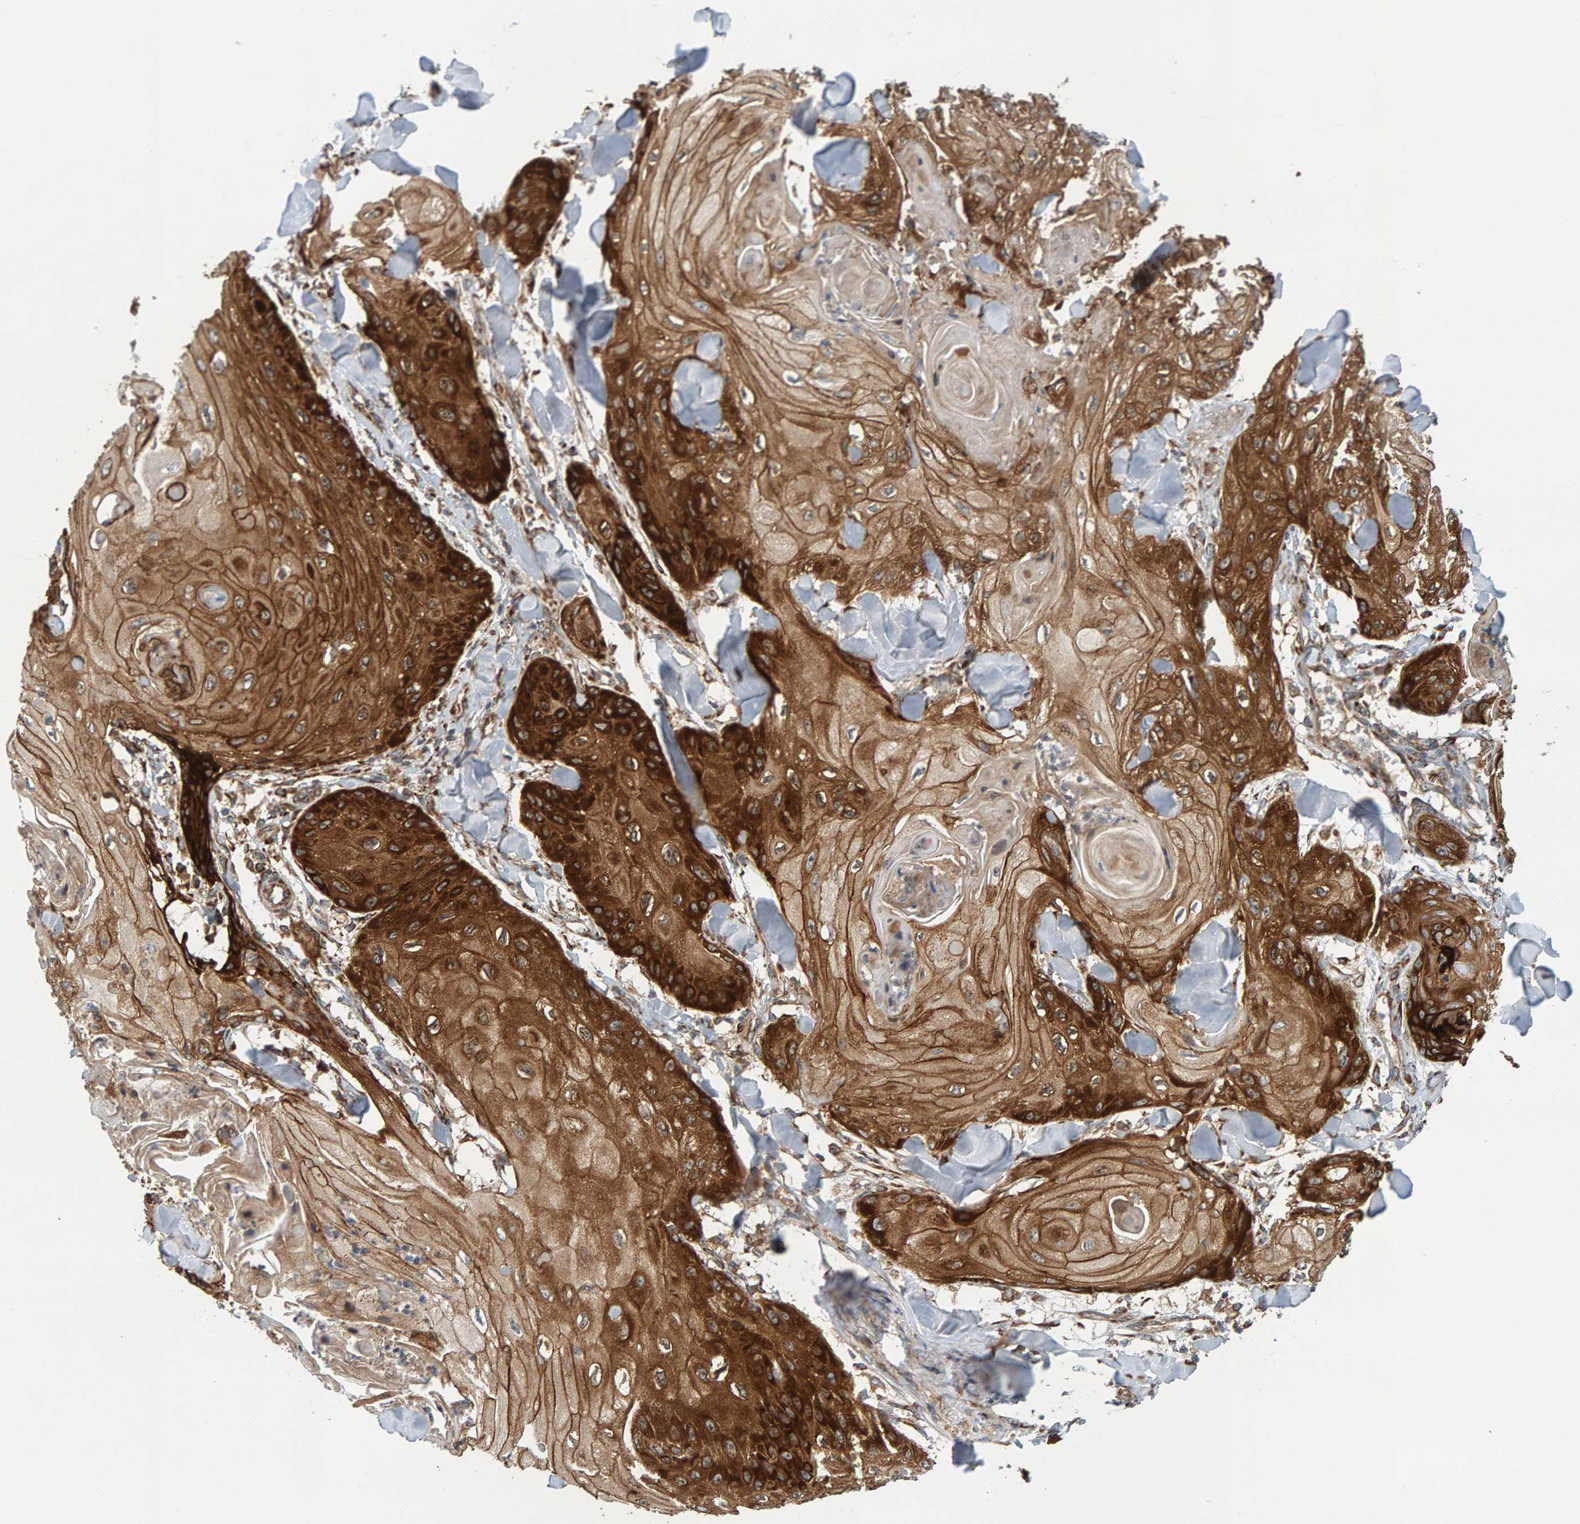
{"staining": {"intensity": "strong", "quantity": ">75%", "location": "cytoplasmic/membranous"}, "tissue": "skin cancer", "cell_type": "Tumor cells", "image_type": "cancer", "snomed": [{"axis": "morphology", "description": "Squamous cell carcinoma, NOS"}, {"axis": "topography", "description": "Skin"}], "caption": "IHC of human skin squamous cell carcinoma displays high levels of strong cytoplasmic/membranous positivity in approximately >75% of tumor cells.", "gene": "BAIAP2", "patient": {"sex": "male", "age": 74}}